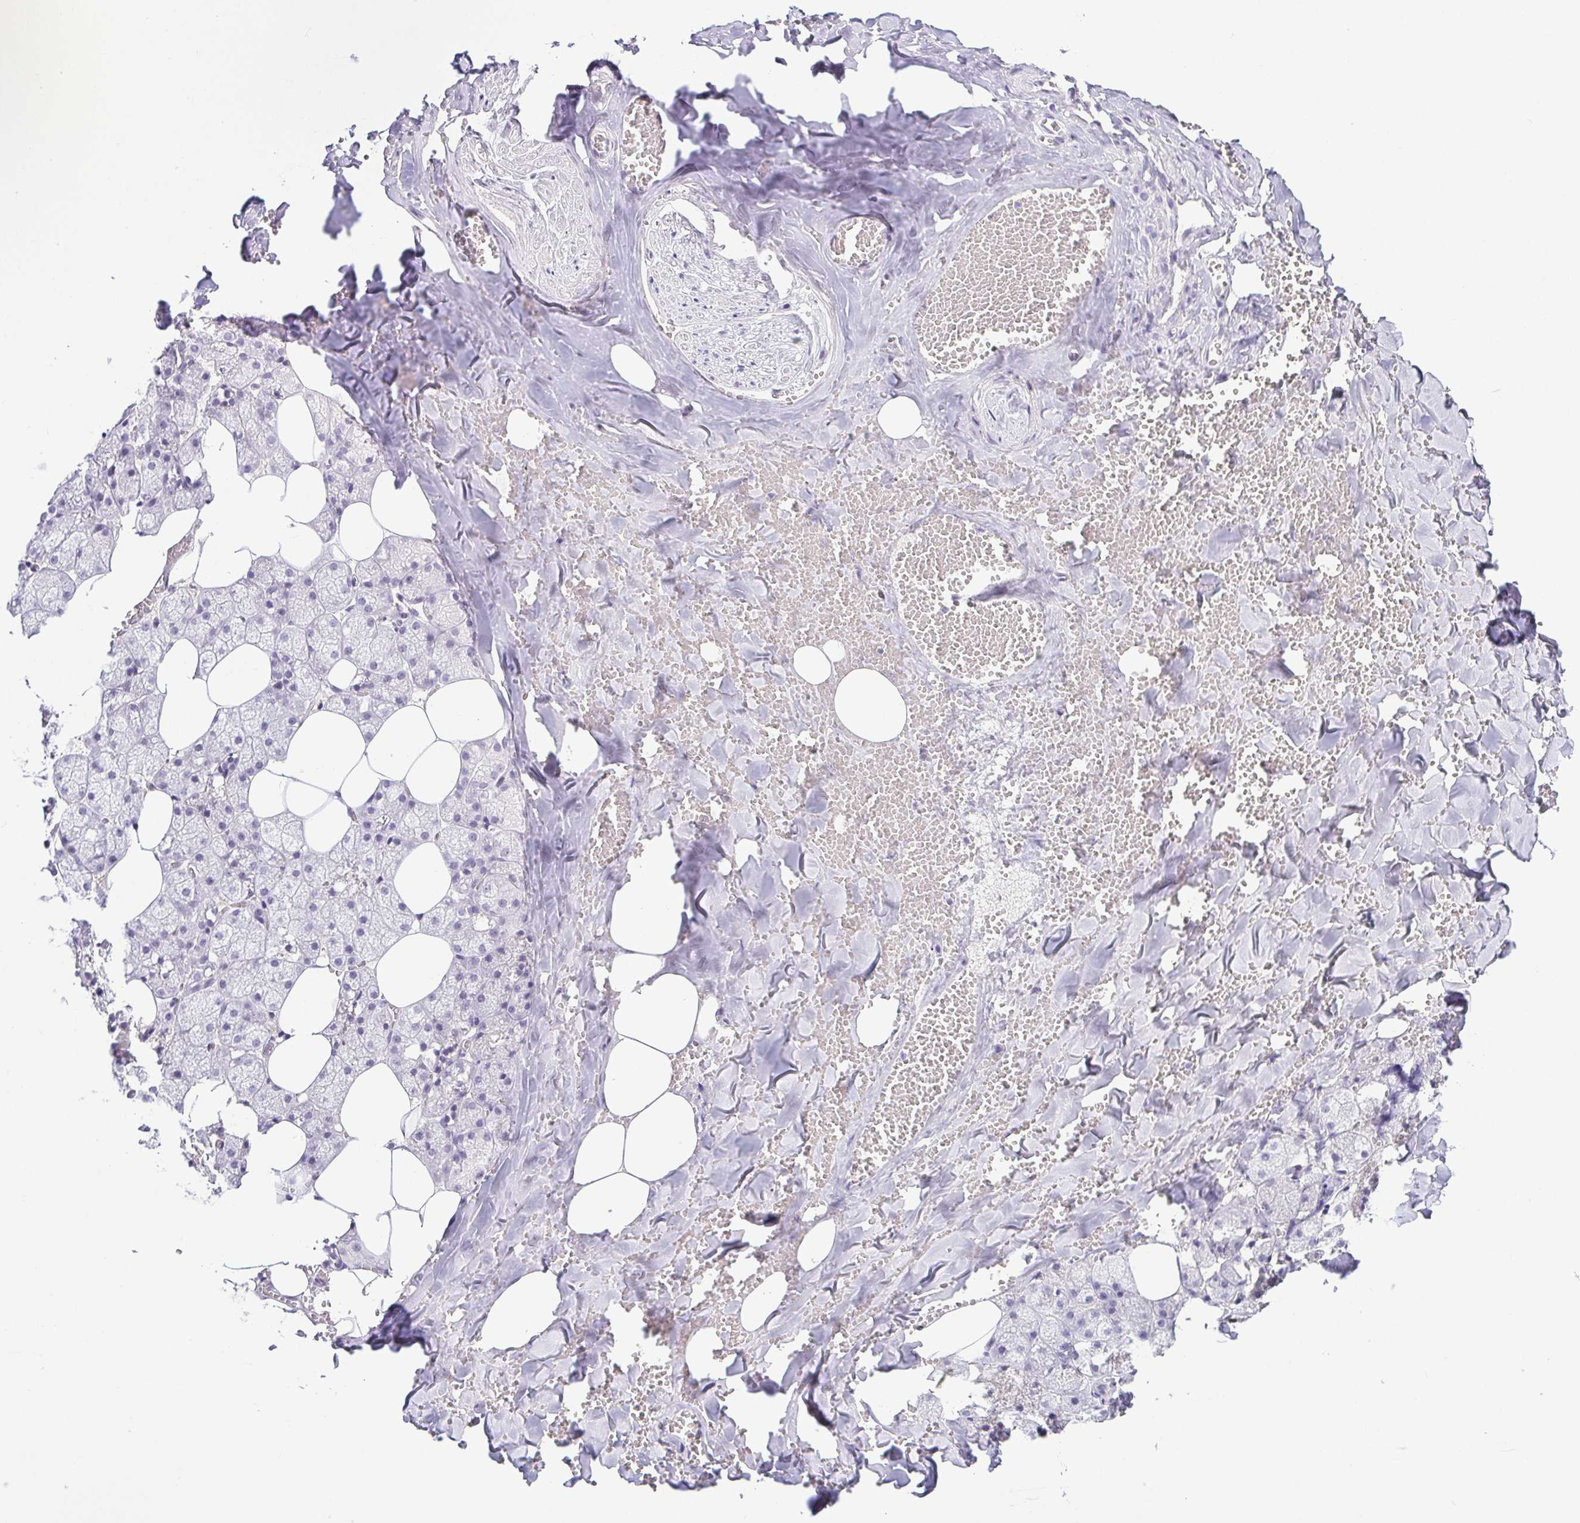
{"staining": {"intensity": "negative", "quantity": "none", "location": "none"}, "tissue": "salivary gland", "cell_type": "Glandular cells", "image_type": "normal", "snomed": [{"axis": "morphology", "description": "Normal tissue, NOS"}, {"axis": "topography", "description": "Salivary gland"}, {"axis": "topography", "description": "Peripheral nerve tissue"}], "caption": "A histopathology image of salivary gland stained for a protein demonstrates no brown staining in glandular cells.", "gene": "TCF3", "patient": {"sex": "male", "age": 38}}